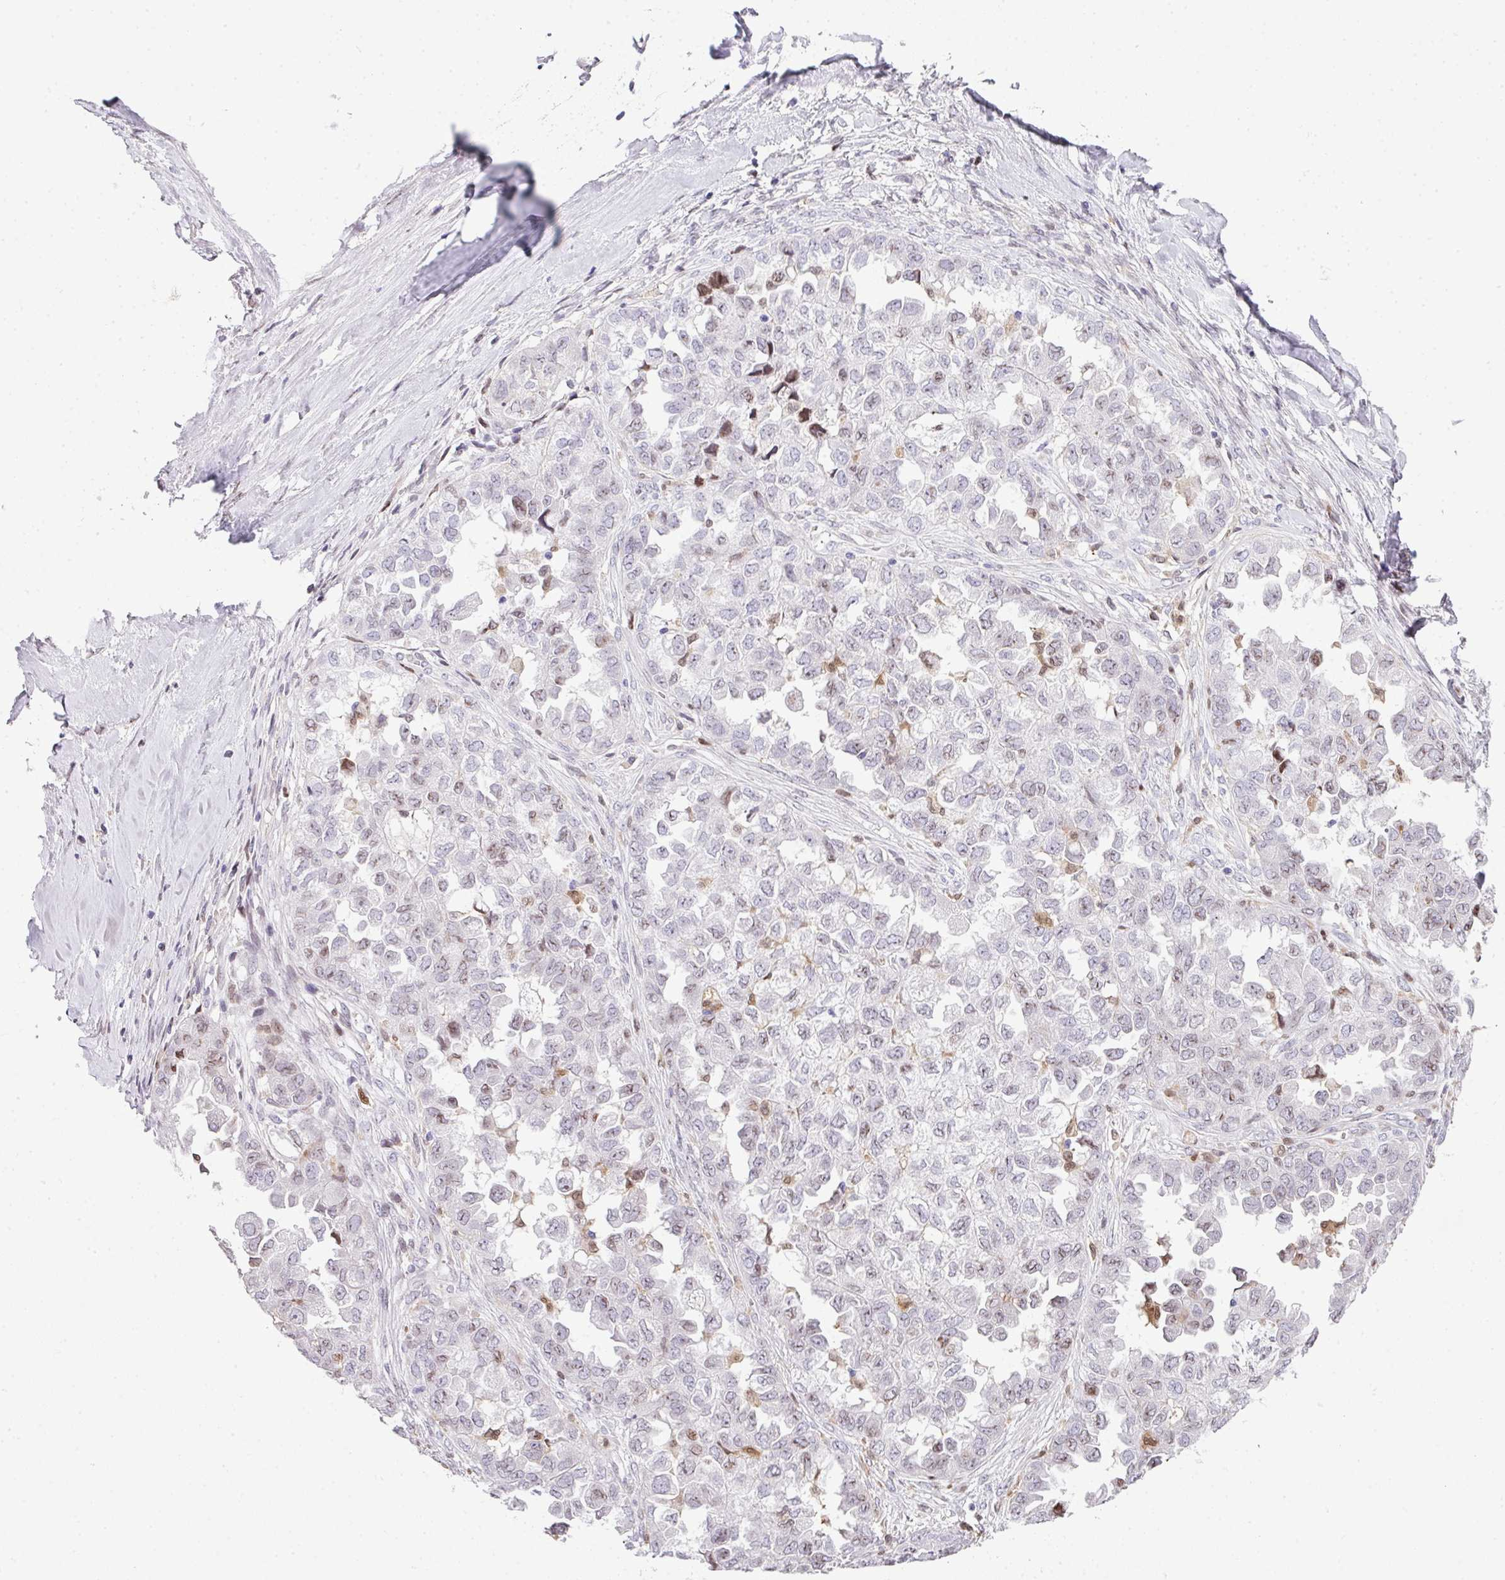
{"staining": {"intensity": "weak", "quantity": "<25%", "location": "nuclear"}, "tissue": "ovarian cancer", "cell_type": "Tumor cells", "image_type": "cancer", "snomed": [{"axis": "morphology", "description": "Cystadenocarcinoma, serous, NOS"}, {"axis": "topography", "description": "Ovary"}], "caption": "This is an immunohistochemistry micrograph of human ovarian cancer (serous cystadenocarcinoma). There is no expression in tumor cells.", "gene": "PLK1", "patient": {"sex": "female", "age": 84}}